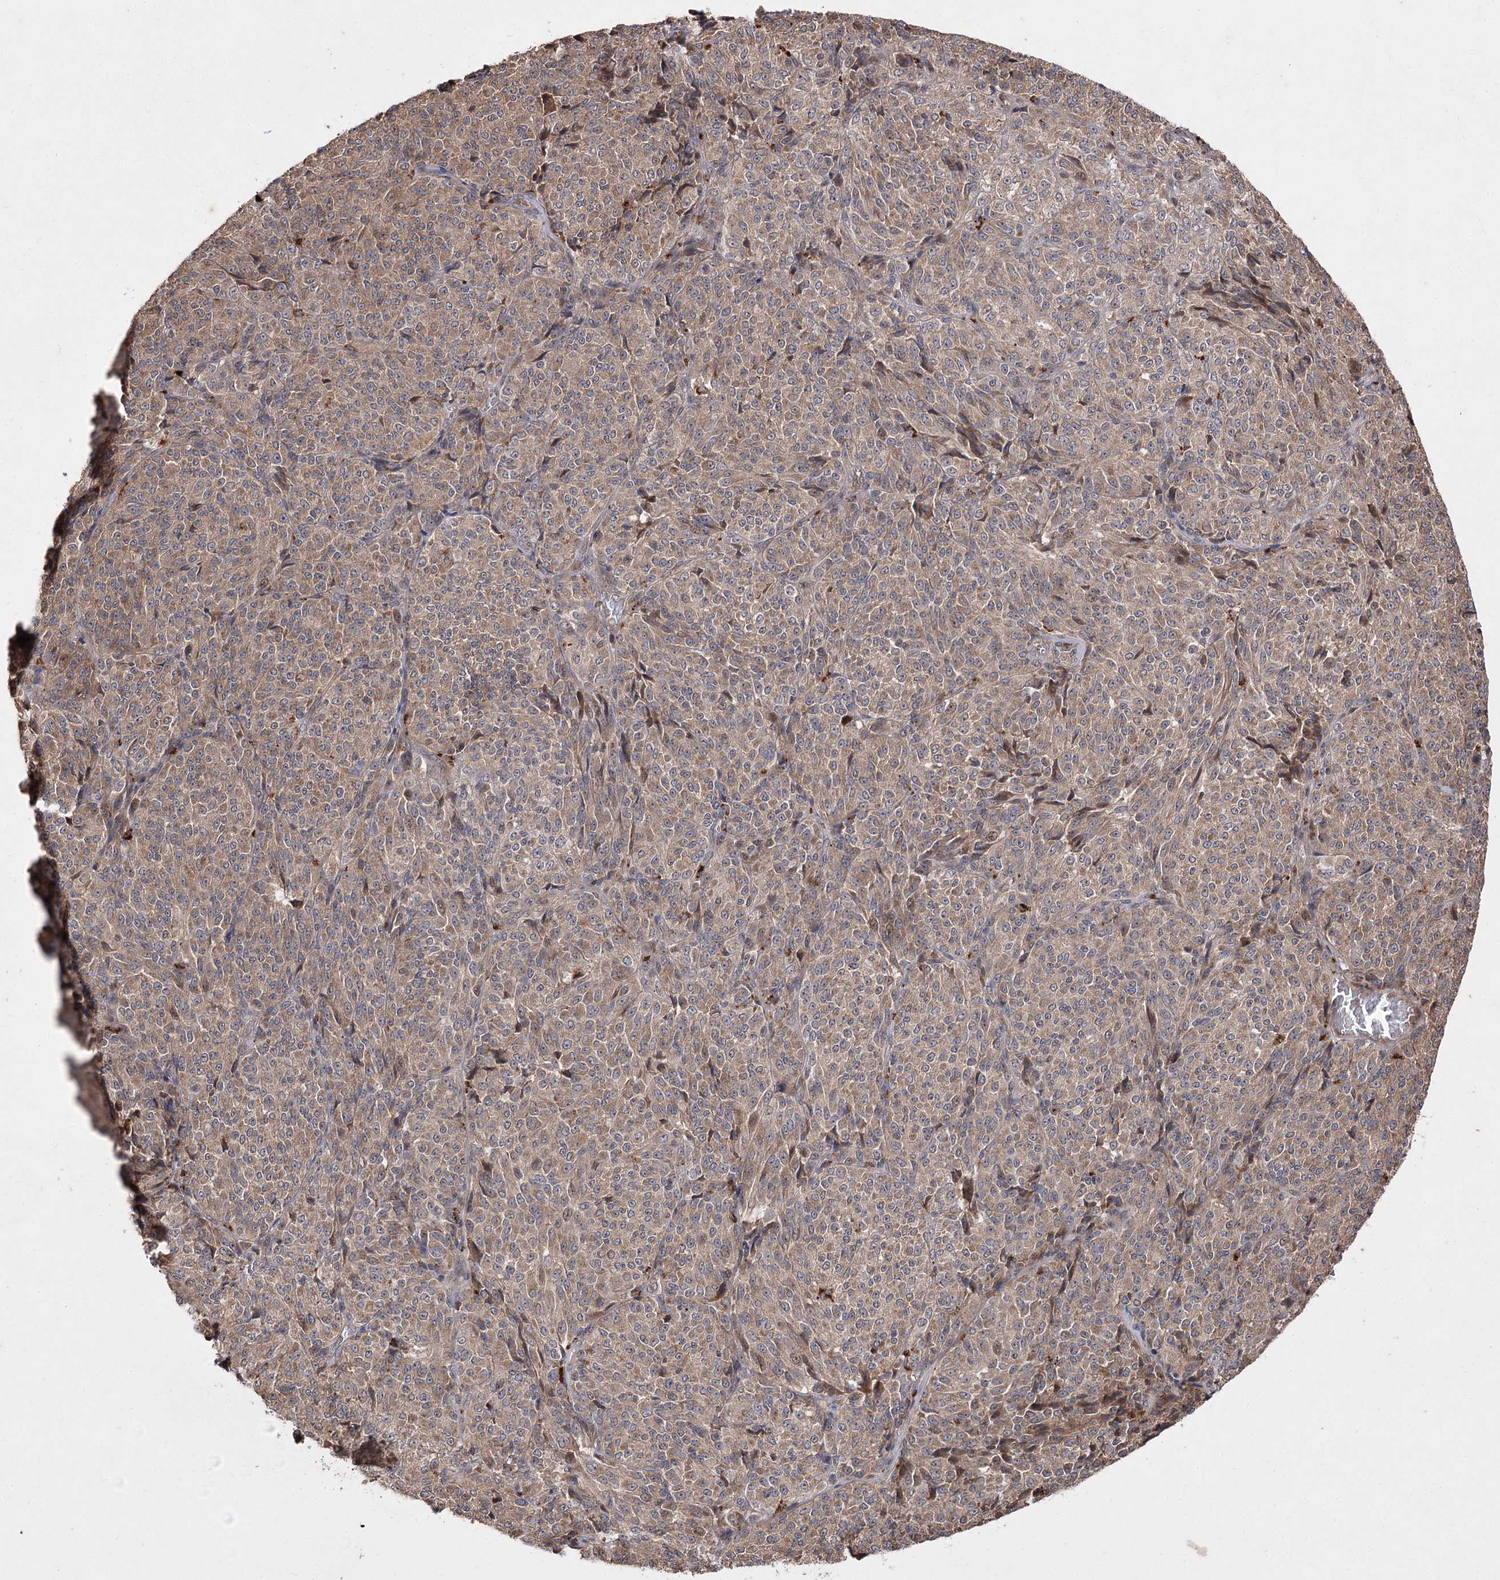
{"staining": {"intensity": "moderate", "quantity": ">75%", "location": "cytoplasmic/membranous"}, "tissue": "melanoma", "cell_type": "Tumor cells", "image_type": "cancer", "snomed": [{"axis": "morphology", "description": "Malignant melanoma, Metastatic site"}, {"axis": "topography", "description": "Brain"}], "caption": "Melanoma was stained to show a protein in brown. There is medium levels of moderate cytoplasmic/membranous positivity in about >75% of tumor cells. The staining is performed using DAB (3,3'-diaminobenzidine) brown chromogen to label protein expression. The nuclei are counter-stained blue using hematoxylin.", "gene": "FANCL", "patient": {"sex": "female", "age": 56}}